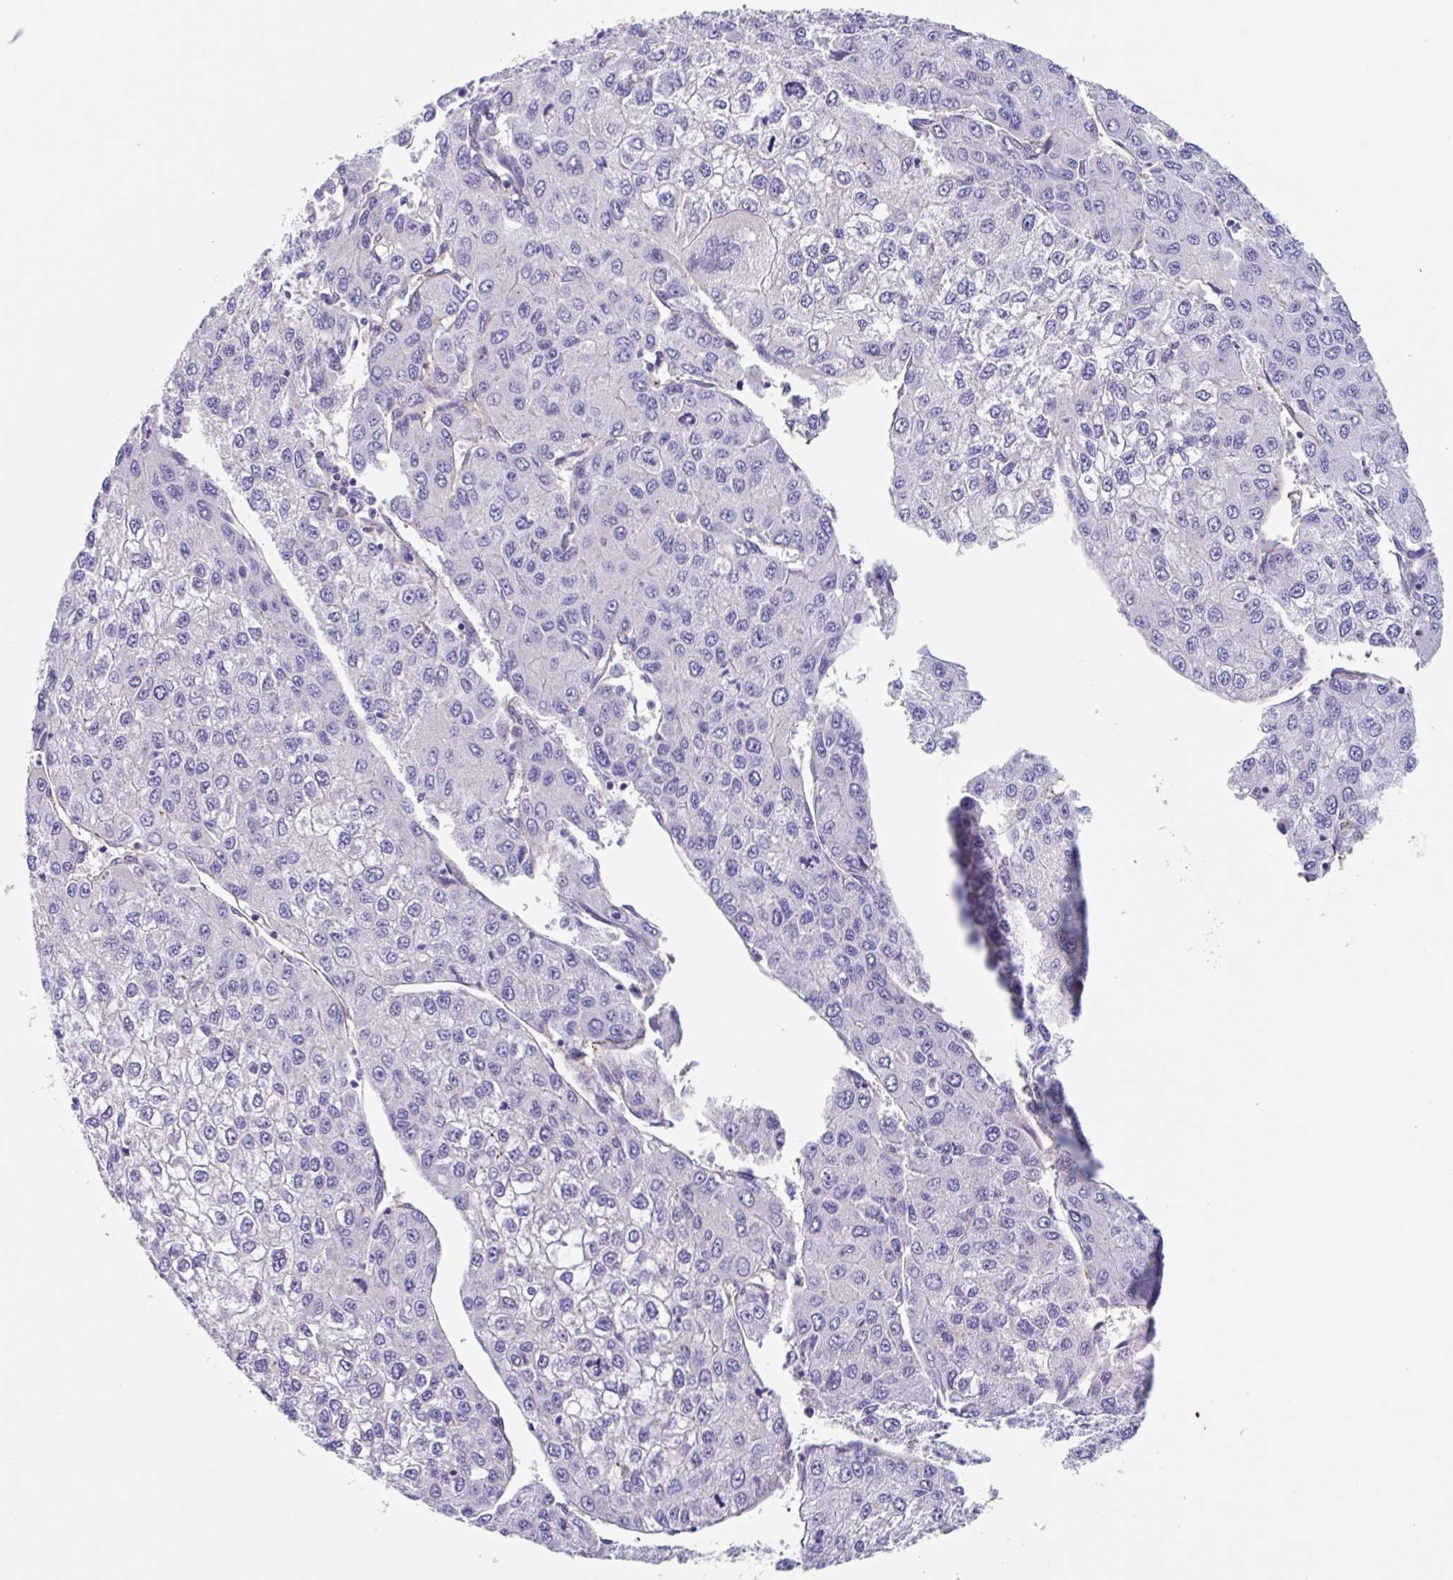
{"staining": {"intensity": "negative", "quantity": "none", "location": "none"}, "tissue": "liver cancer", "cell_type": "Tumor cells", "image_type": "cancer", "snomed": [{"axis": "morphology", "description": "Carcinoma, Hepatocellular, NOS"}, {"axis": "topography", "description": "Liver"}], "caption": "Liver hepatocellular carcinoma stained for a protein using IHC shows no positivity tumor cells.", "gene": "EHD4", "patient": {"sex": "female", "age": 66}}